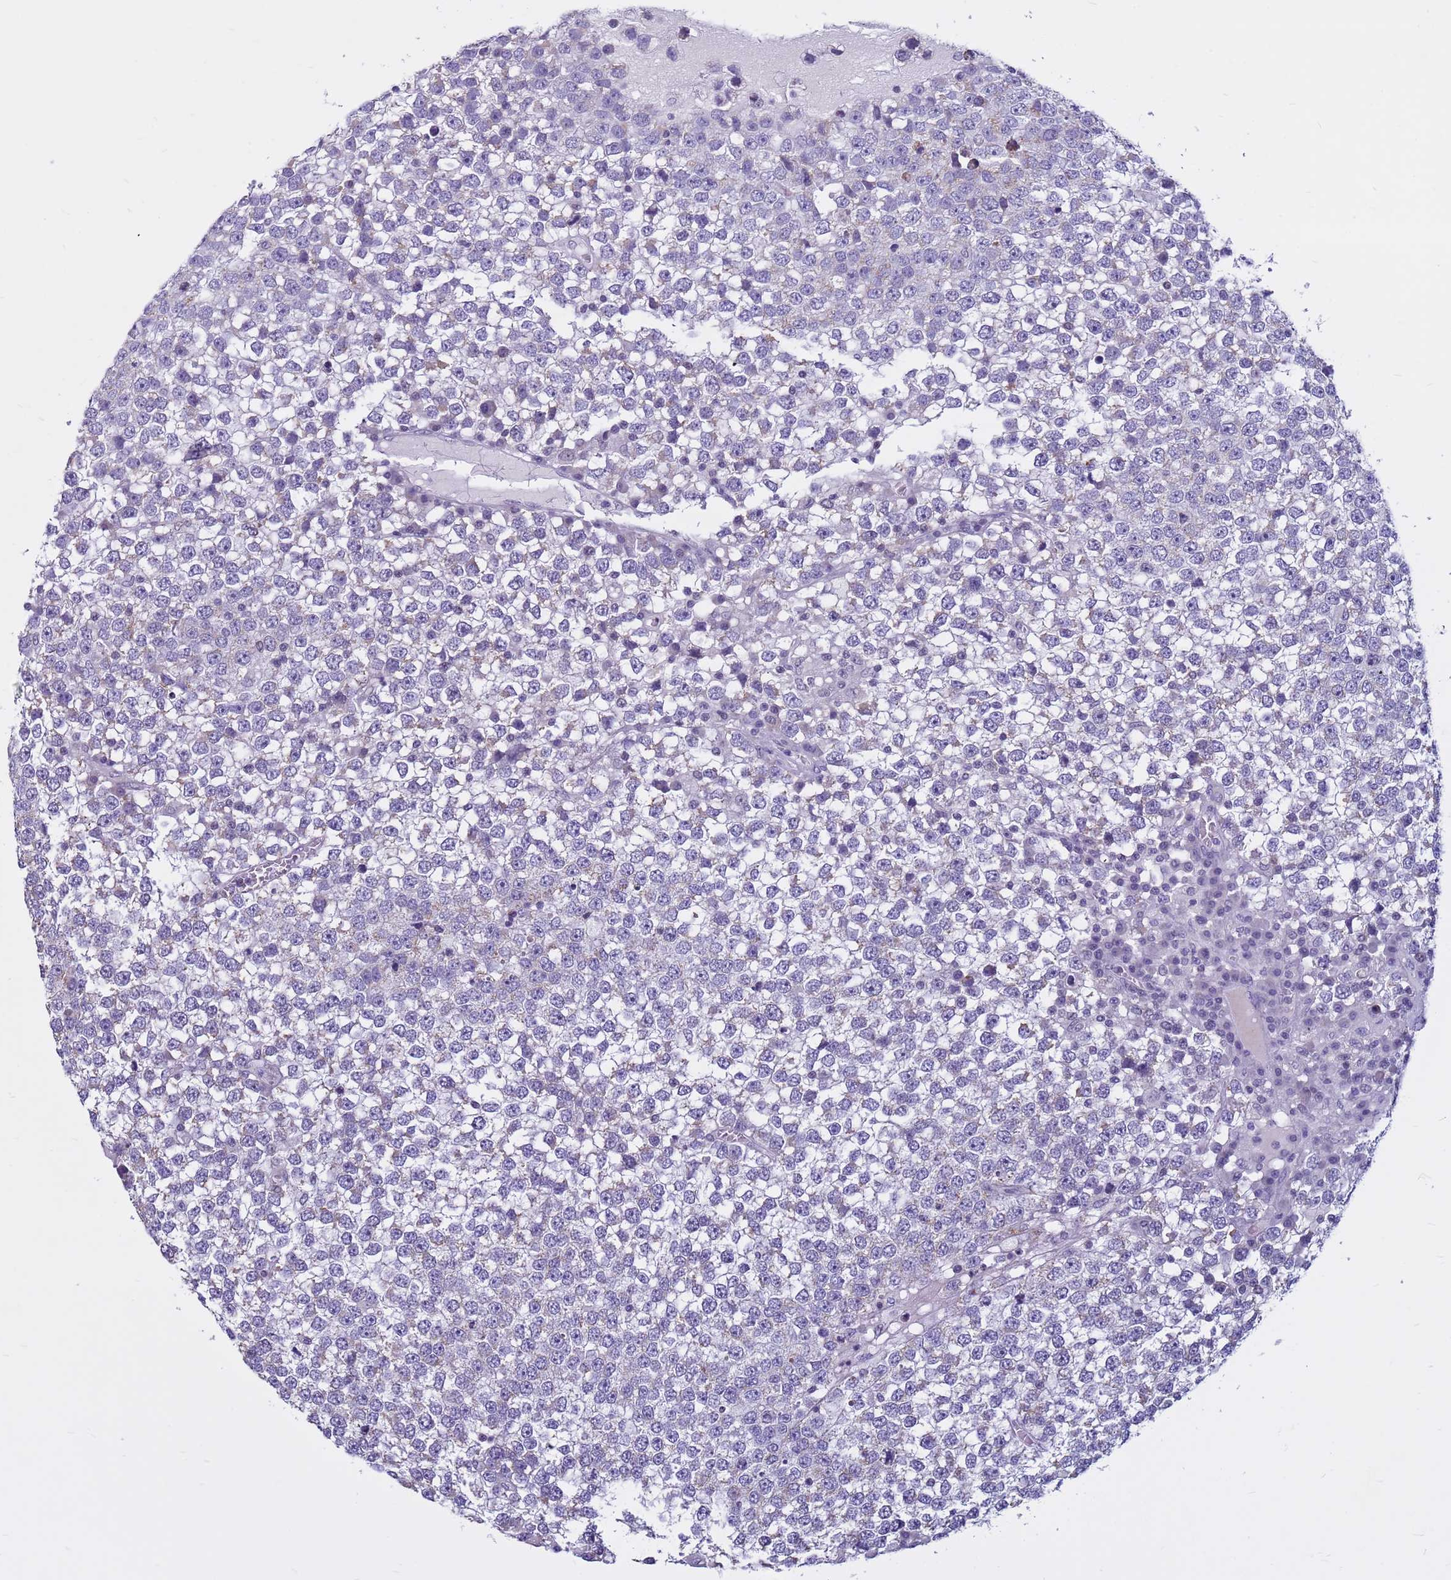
{"staining": {"intensity": "negative", "quantity": "none", "location": "none"}, "tissue": "testis cancer", "cell_type": "Tumor cells", "image_type": "cancer", "snomed": [{"axis": "morphology", "description": "Seminoma, NOS"}, {"axis": "topography", "description": "Testis"}], "caption": "Immunohistochemical staining of testis seminoma displays no significant staining in tumor cells.", "gene": "CDK2AP2", "patient": {"sex": "male", "age": 65}}